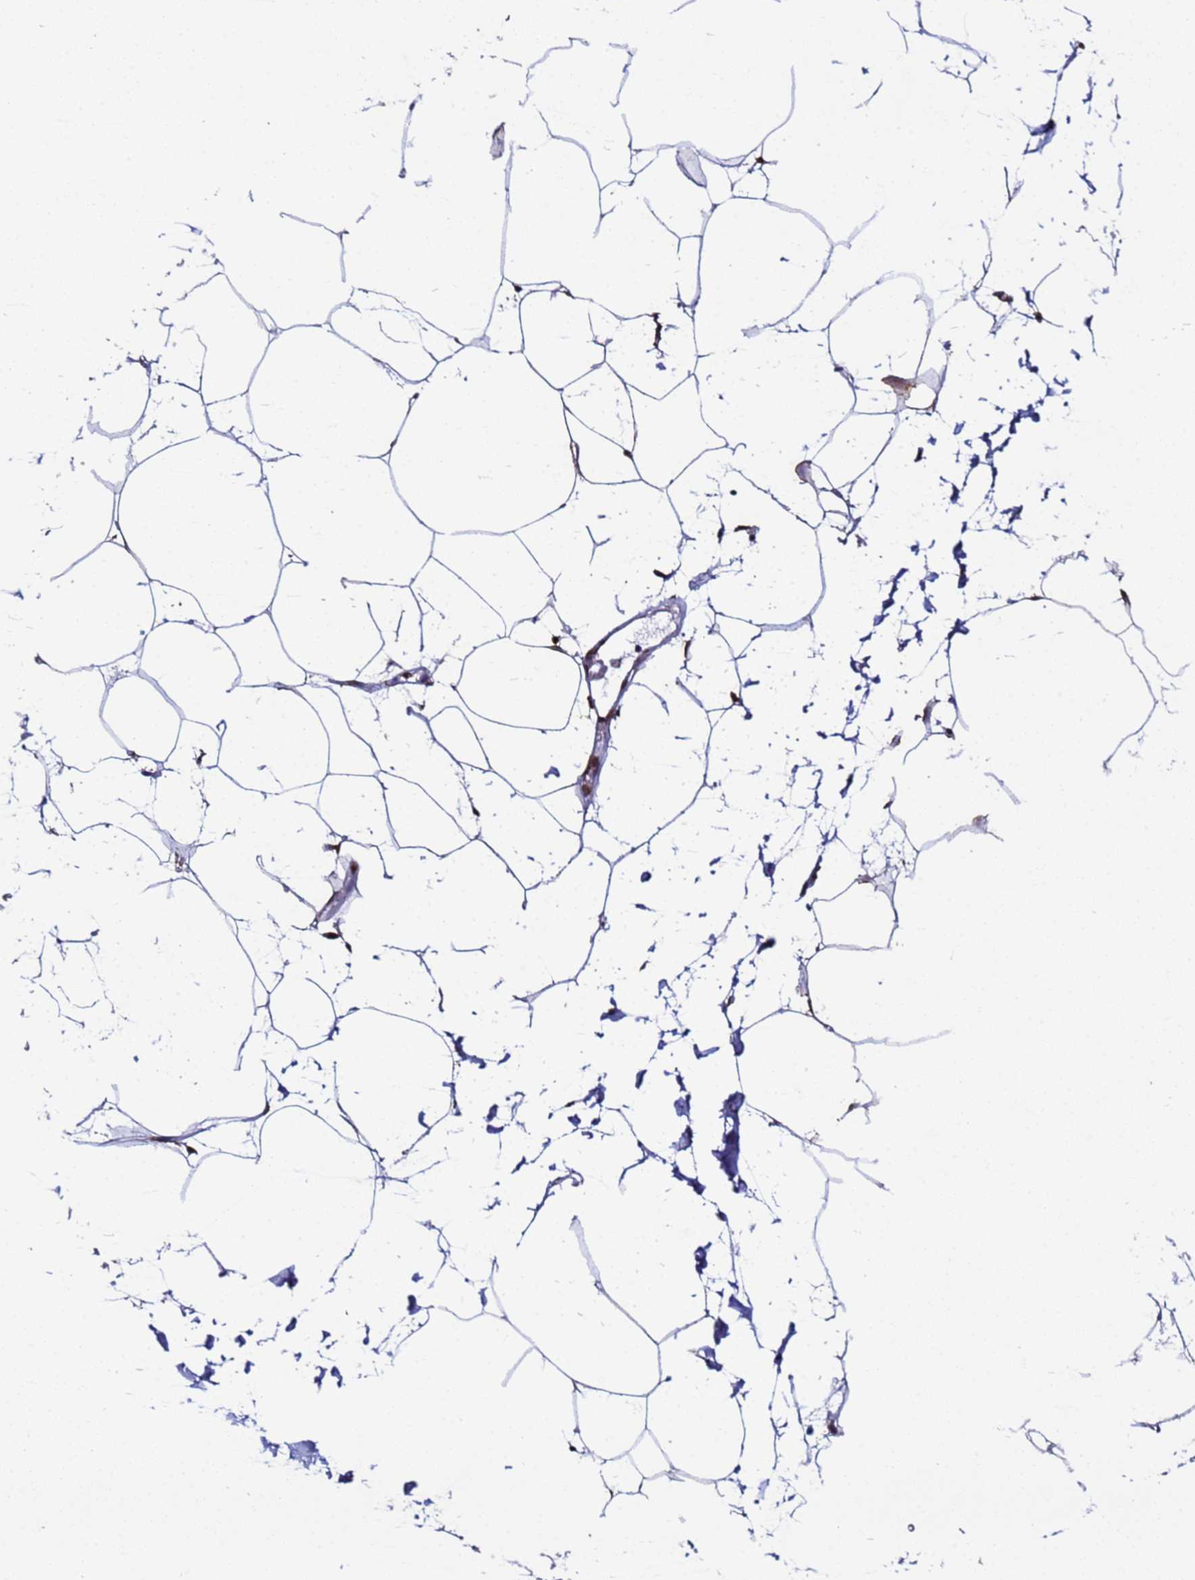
{"staining": {"intensity": "moderate", "quantity": "<25%", "location": "cytoplasmic/membranous,nuclear"}, "tissue": "adipose tissue", "cell_type": "Adipocytes", "image_type": "normal", "snomed": [{"axis": "morphology", "description": "Normal tissue, NOS"}, {"axis": "topography", "description": "Adipose tissue"}], "caption": "This is a micrograph of immunohistochemistry (IHC) staining of unremarkable adipose tissue, which shows moderate staining in the cytoplasmic/membranous,nuclear of adipocytes.", "gene": "TRIP6", "patient": {"sex": "female", "age": 37}}